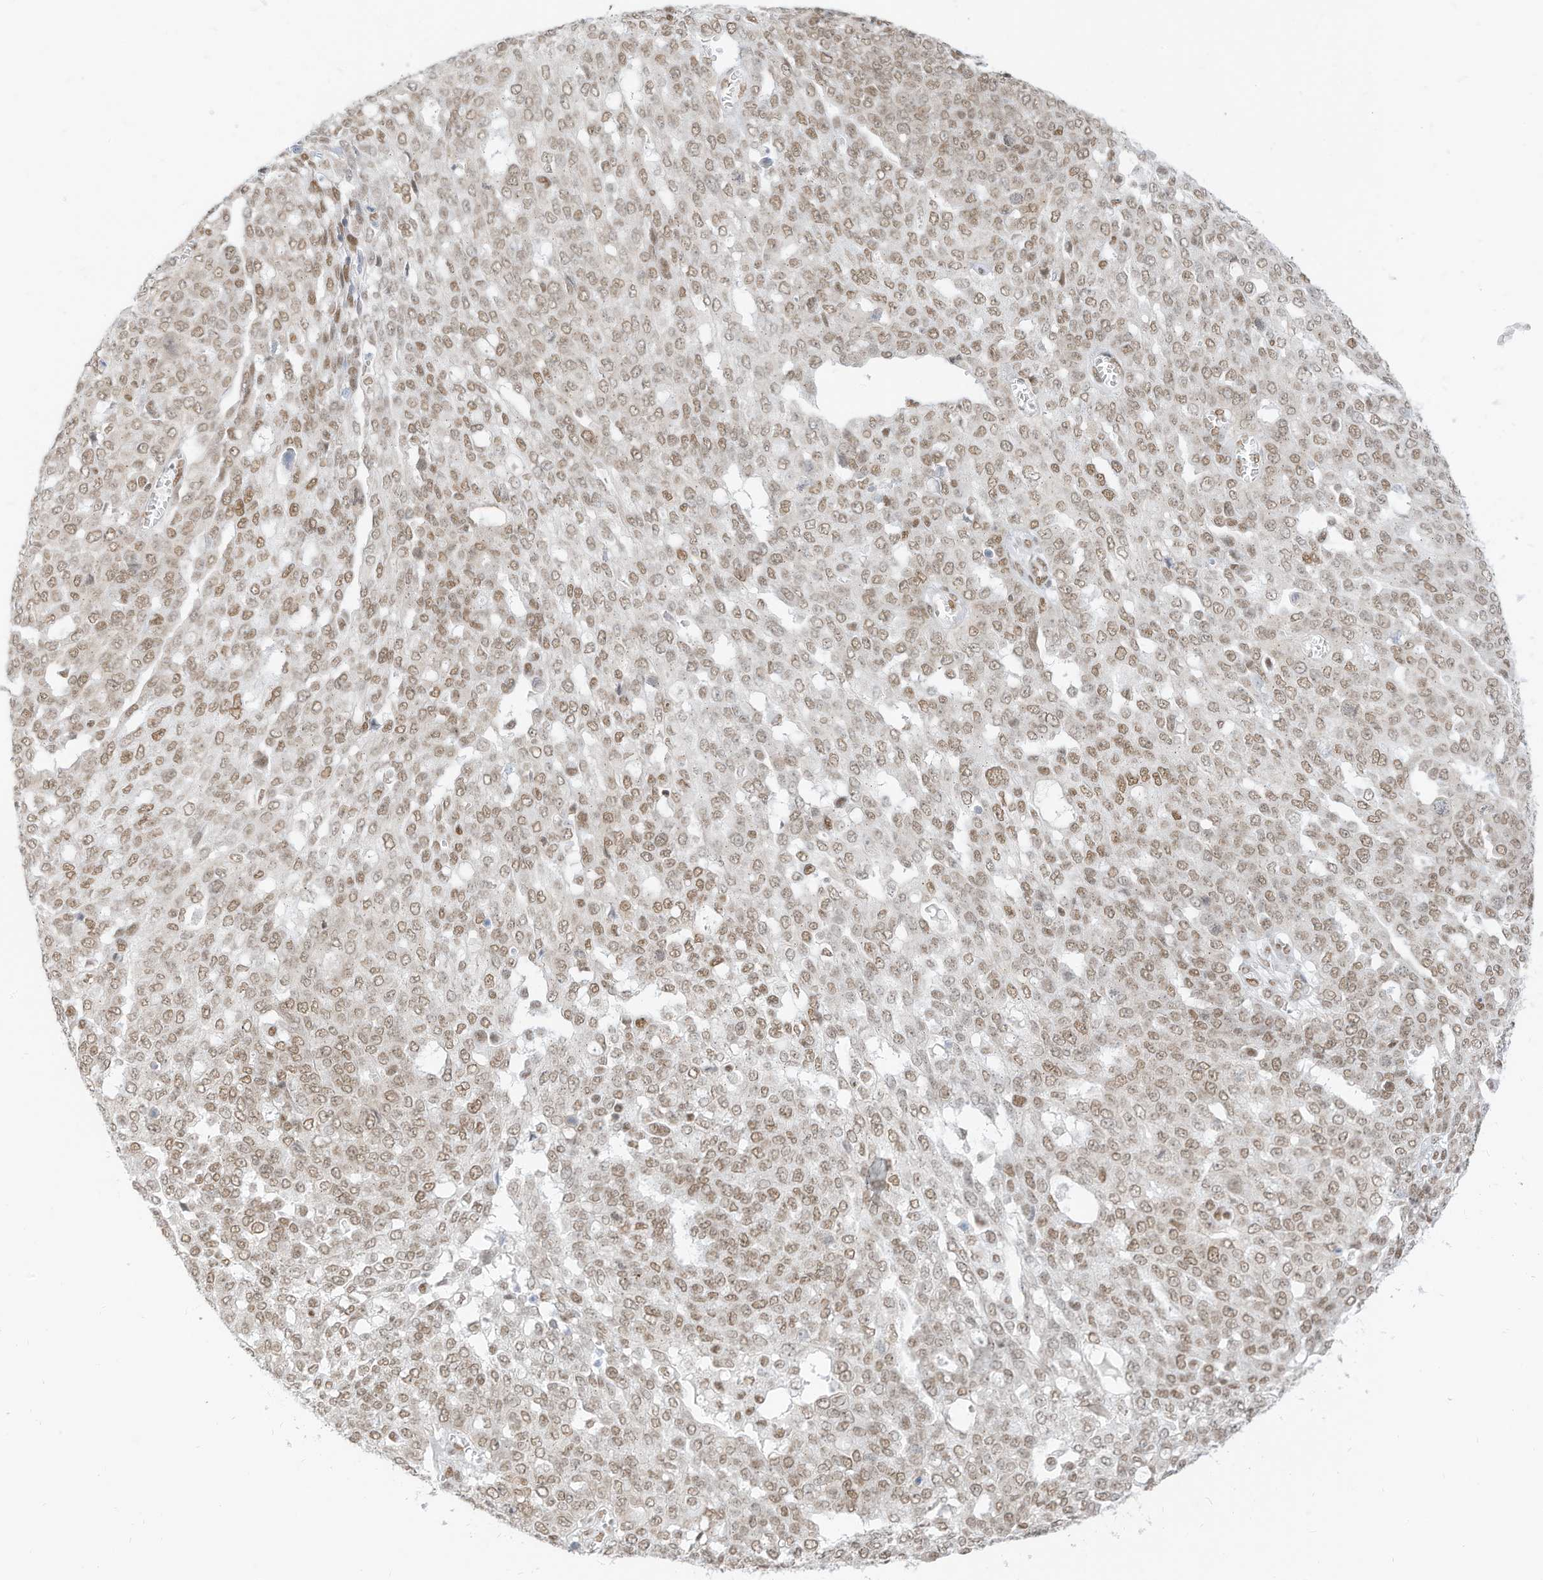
{"staining": {"intensity": "weak", "quantity": ">75%", "location": "nuclear"}, "tissue": "ovarian cancer", "cell_type": "Tumor cells", "image_type": "cancer", "snomed": [{"axis": "morphology", "description": "Cystadenocarcinoma, serous, NOS"}, {"axis": "topography", "description": "Soft tissue"}, {"axis": "topography", "description": "Ovary"}], "caption": "Immunohistochemistry (IHC) staining of ovarian cancer (serous cystadenocarcinoma), which reveals low levels of weak nuclear positivity in about >75% of tumor cells indicating weak nuclear protein positivity. The staining was performed using DAB (3,3'-diaminobenzidine) (brown) for protein detection and nuclei were counterstained in hematoxylin (blue).", "gene": "SMARCA2", "patient": {"sex": "female", "age": 57}}